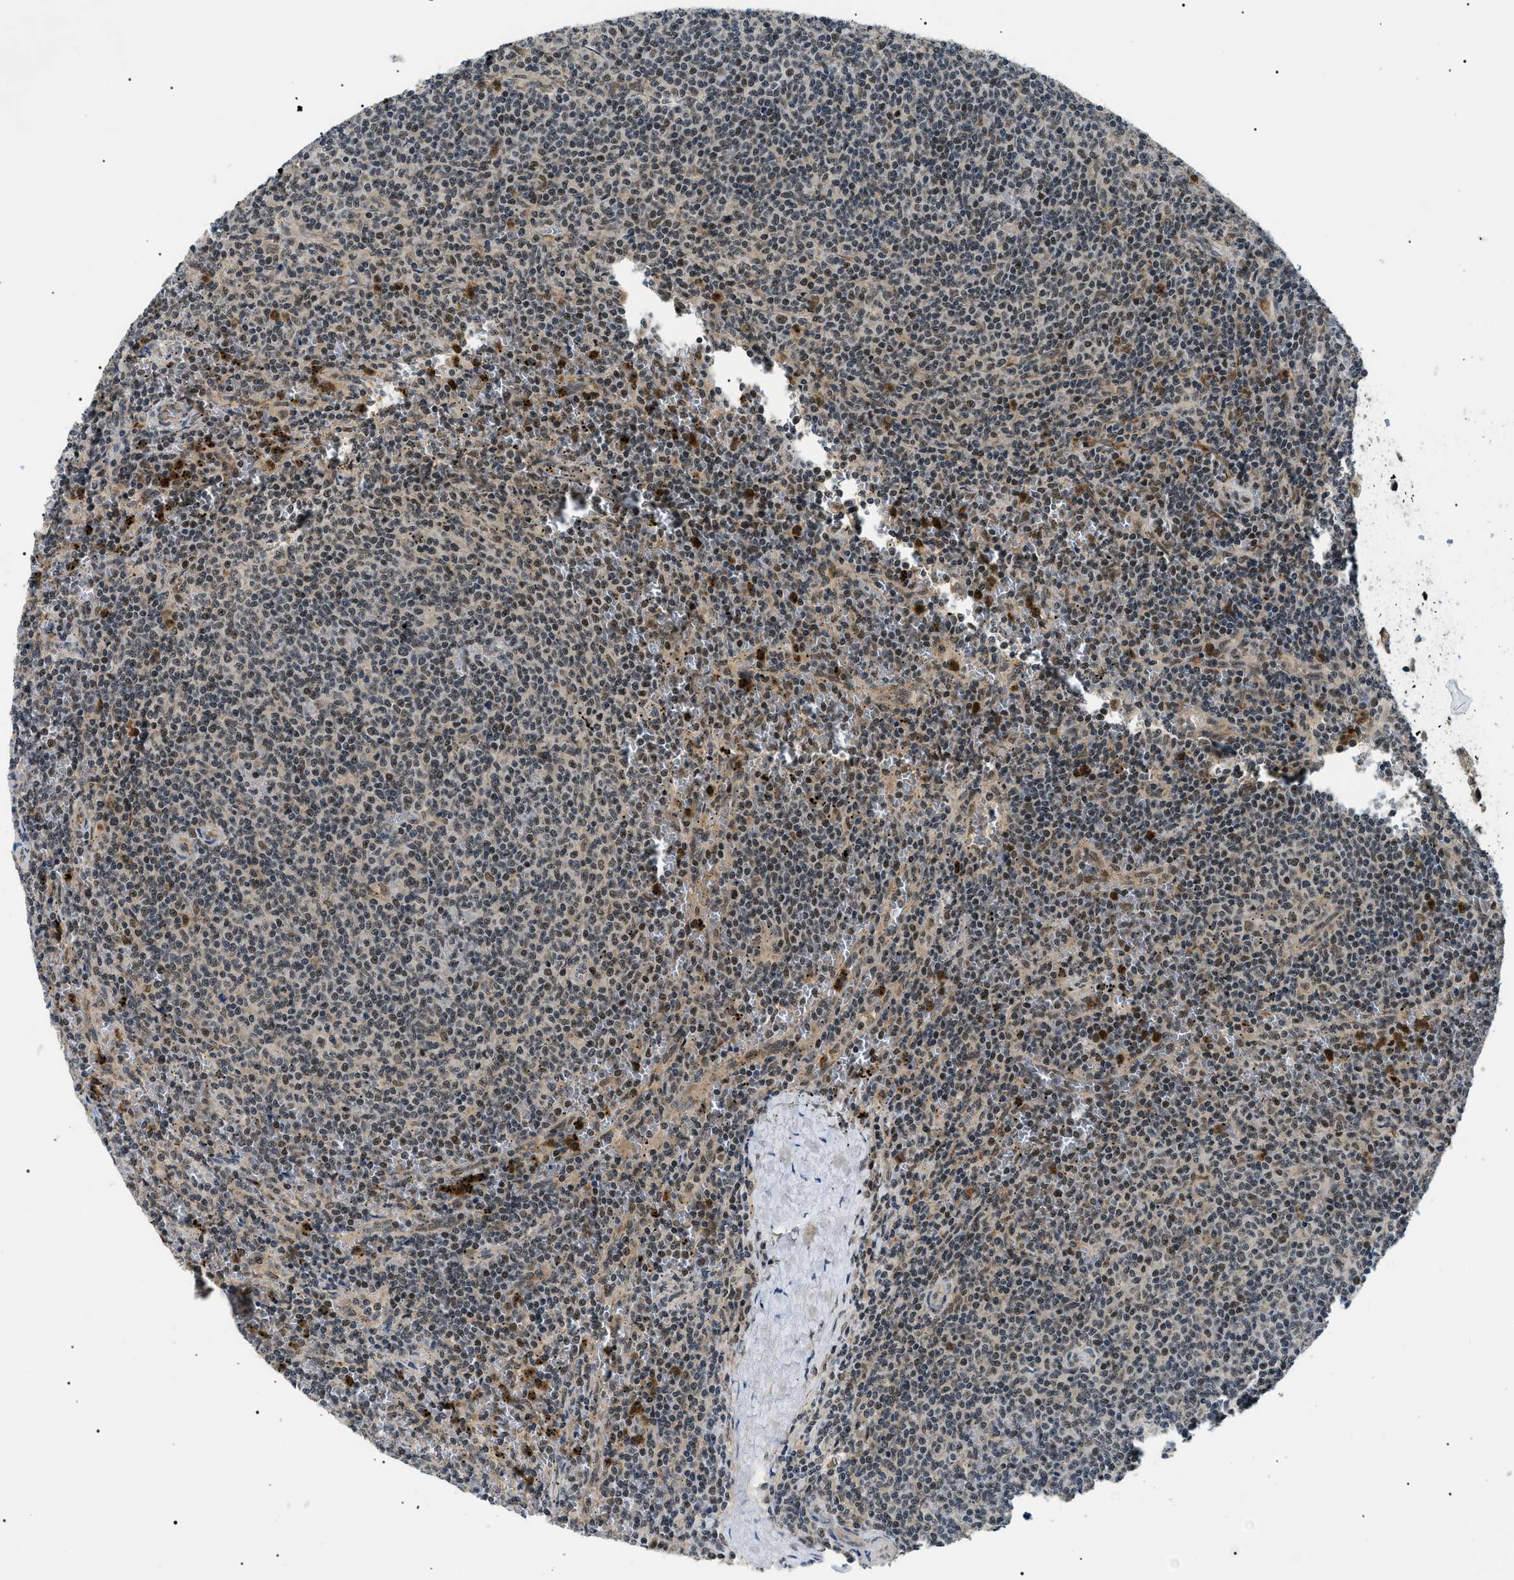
{"staining": {"intensity": "moderate", "quantity": "<25%", "location": "nuclear"}, "tissue": "lymphoma", "cell_type": "Tumor cells", "image_type": "cancer", "snomed": [{"axis": "morphology", "description": "Malignant lymphoma, non-Hodgkin's type, Low grade"}, {"axis": "topography", "description": "Spleen"}], "caption": "This is an image of immunohistochemistry (IHC) staining of lymphoma, which shows moderate staining in the nuclear of tumor cells.", "gene": "RBM15", "patient": {"sex": "female", "age": 50}}